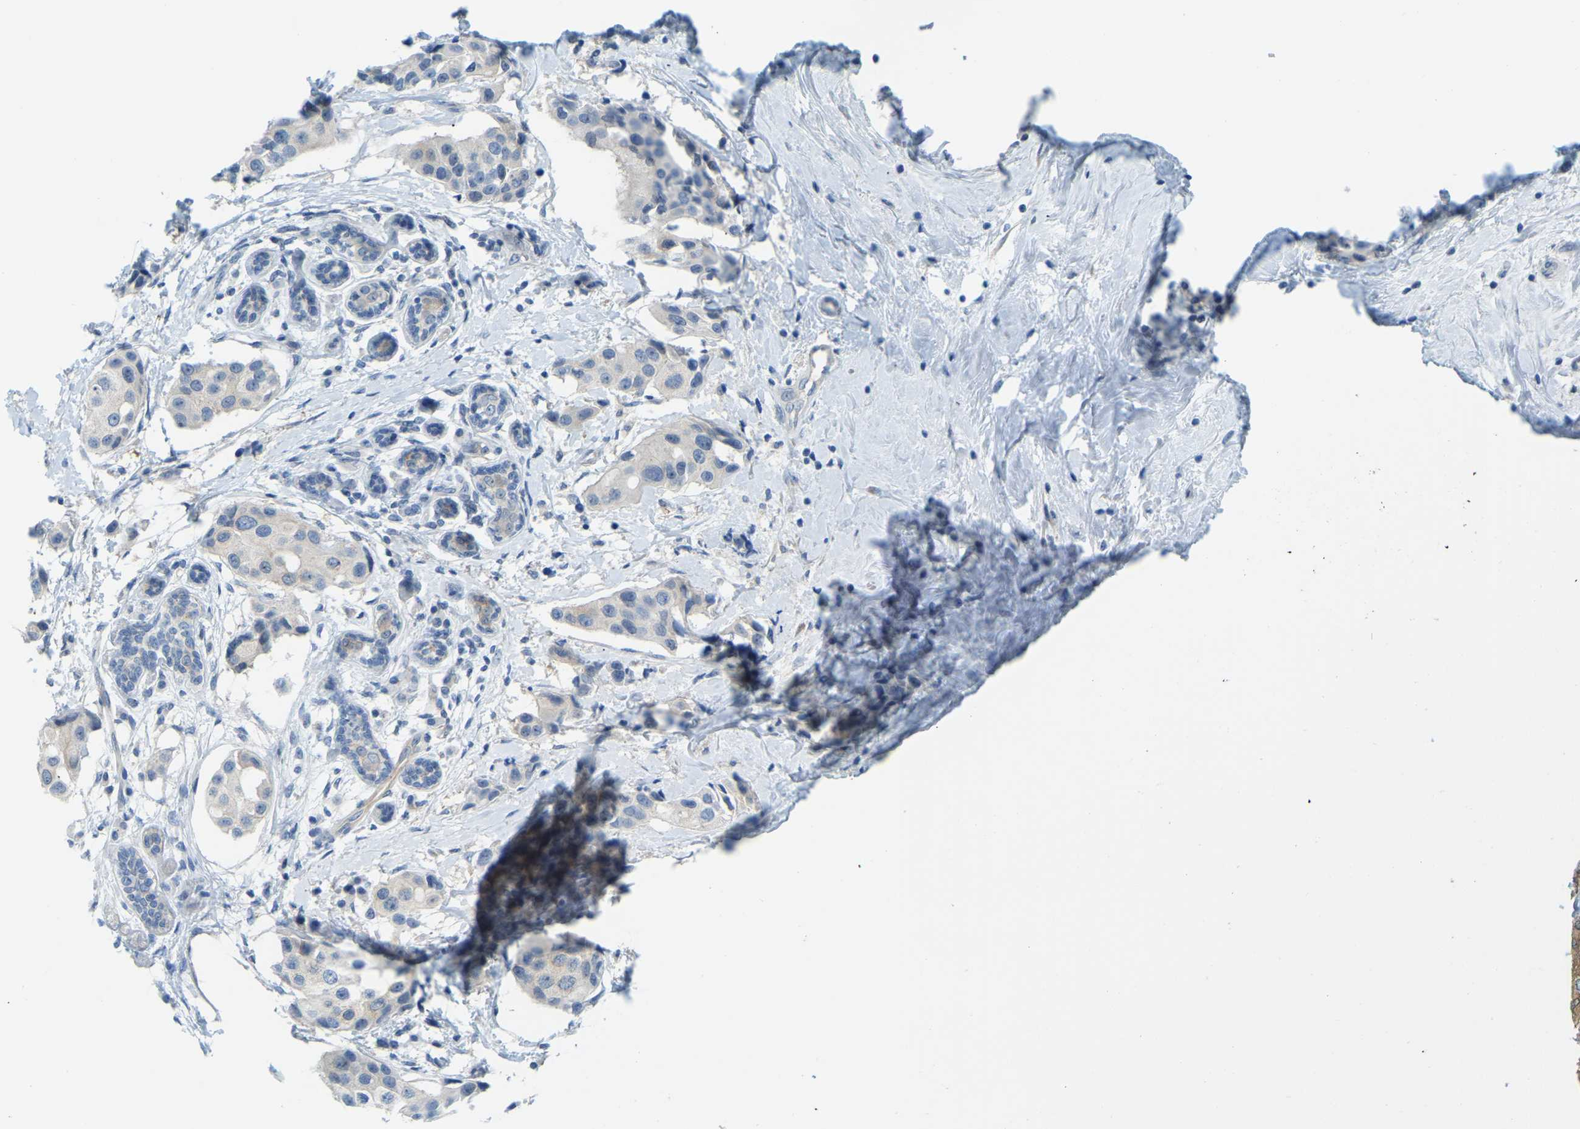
{"staining": {"intensity": "negative", "quantity": "none", "location": "none"}, "tissue": "breast cancer", "cell_type": "Tumor cells", "image_type": "cancer", "snomed": [{"axis": "morphology", "description": "Normal tissue, NOS"}, {"axis": "morphology", "description": "Duct carcinoma"}, {"axis": "topography", "description": "Breast"}], "caption": "Immunohistochemical staining of human breast cancer (infiltrating ductal carcinoma) shows no significant staining in tumor cells.", "gene": "NME8", "patient": {"sex": "female", "age": 39}}